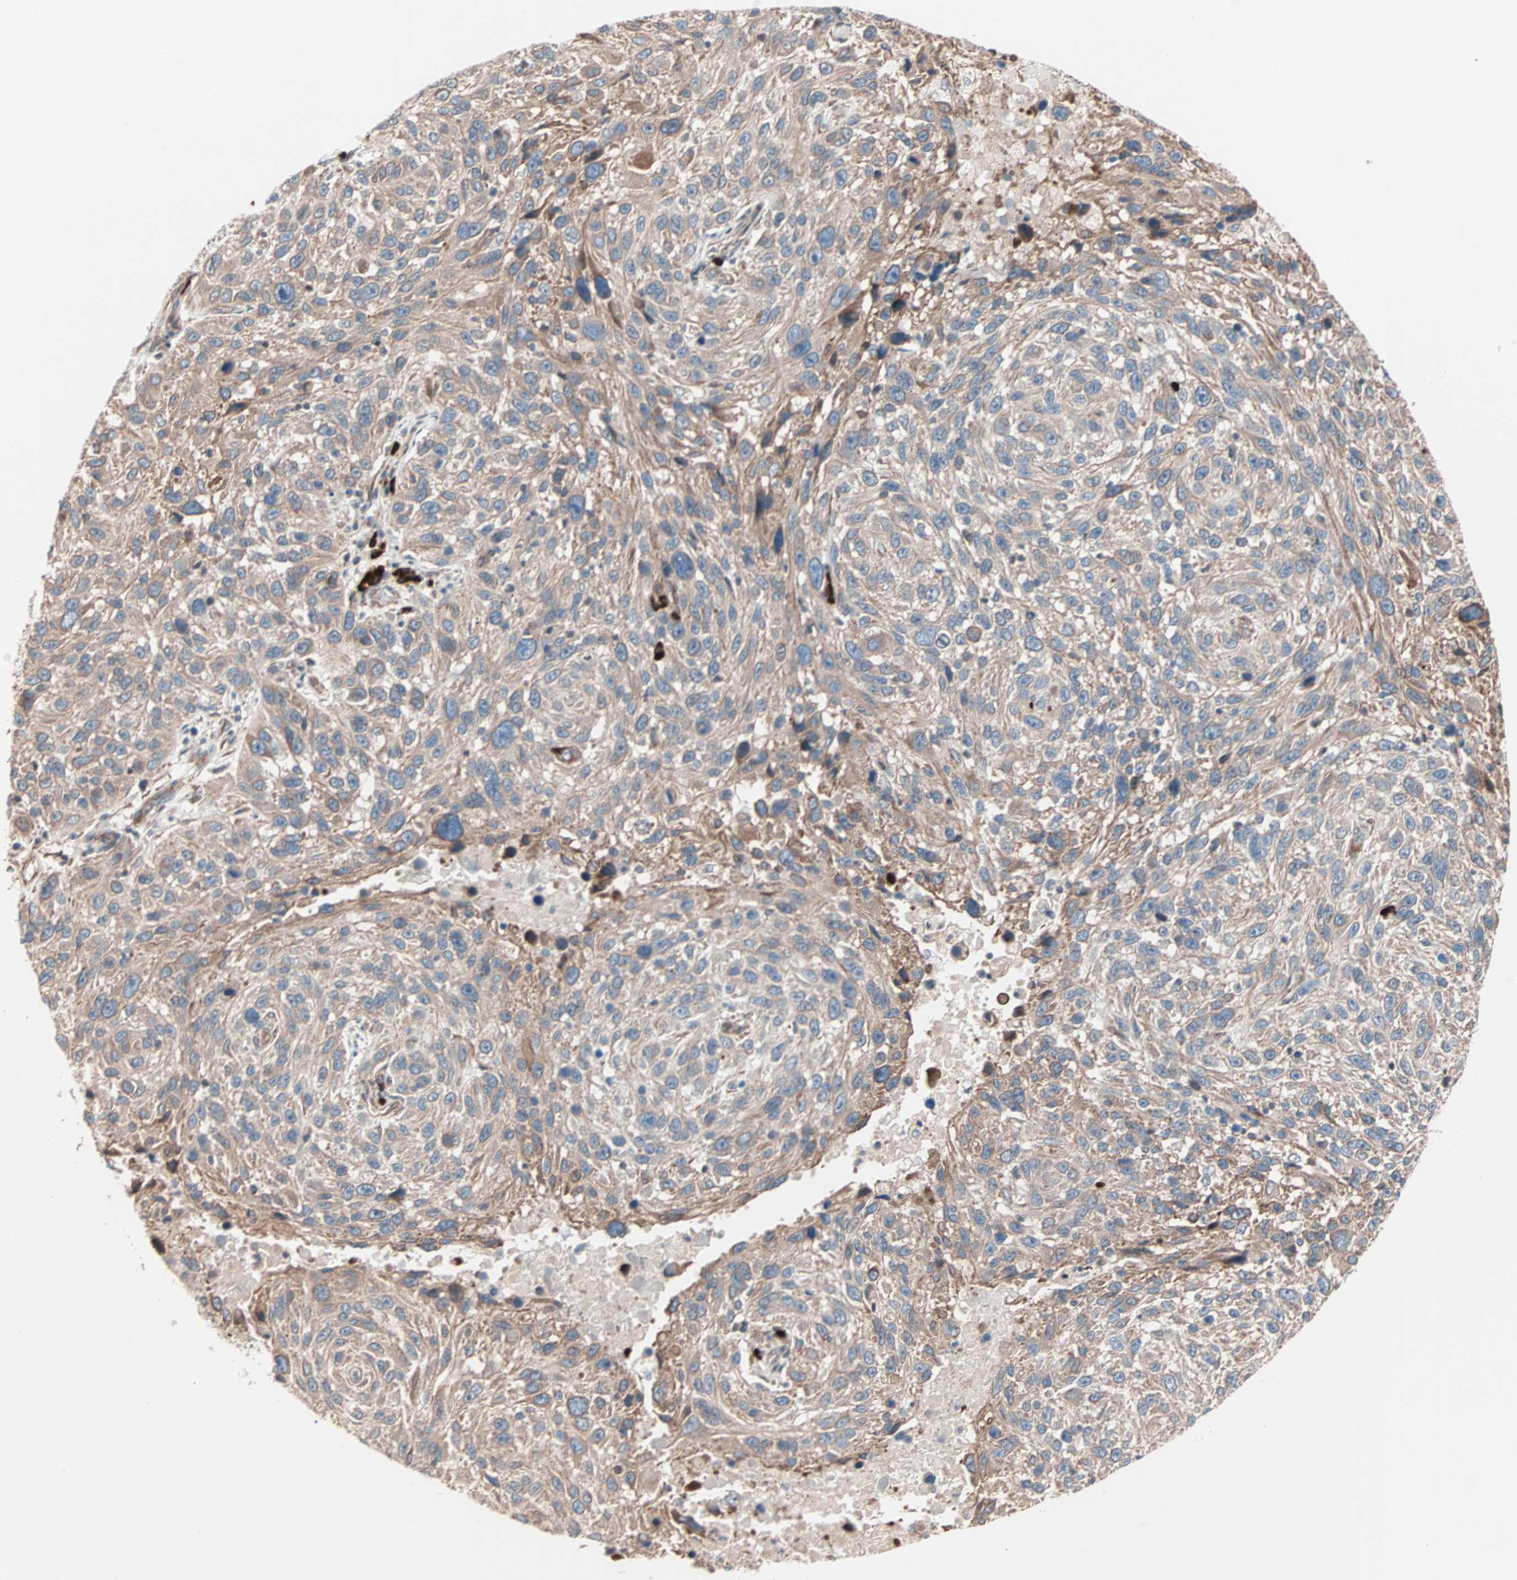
{"staining": {"intensity": "moderate", "quantity": ">75%", "location": "cytoplasmic/membranous"}, "tissue": "melanoma", "cell_type": "Tumor cells", "image_type": "cancer", "snomed": [{"axis": "morphology", "description": "Malignant melanoma, NOS"}, {"axis": "topography", "description": "Skin"}], "caption": "Malignant melanoma was stained to show a protein in brown. There is medium levels of moderate cytoplasmic/membranous staining in approximately >75% of tumor cells.", "gene": "ALG5", "patient": {"sex": "male", "age": 53}}